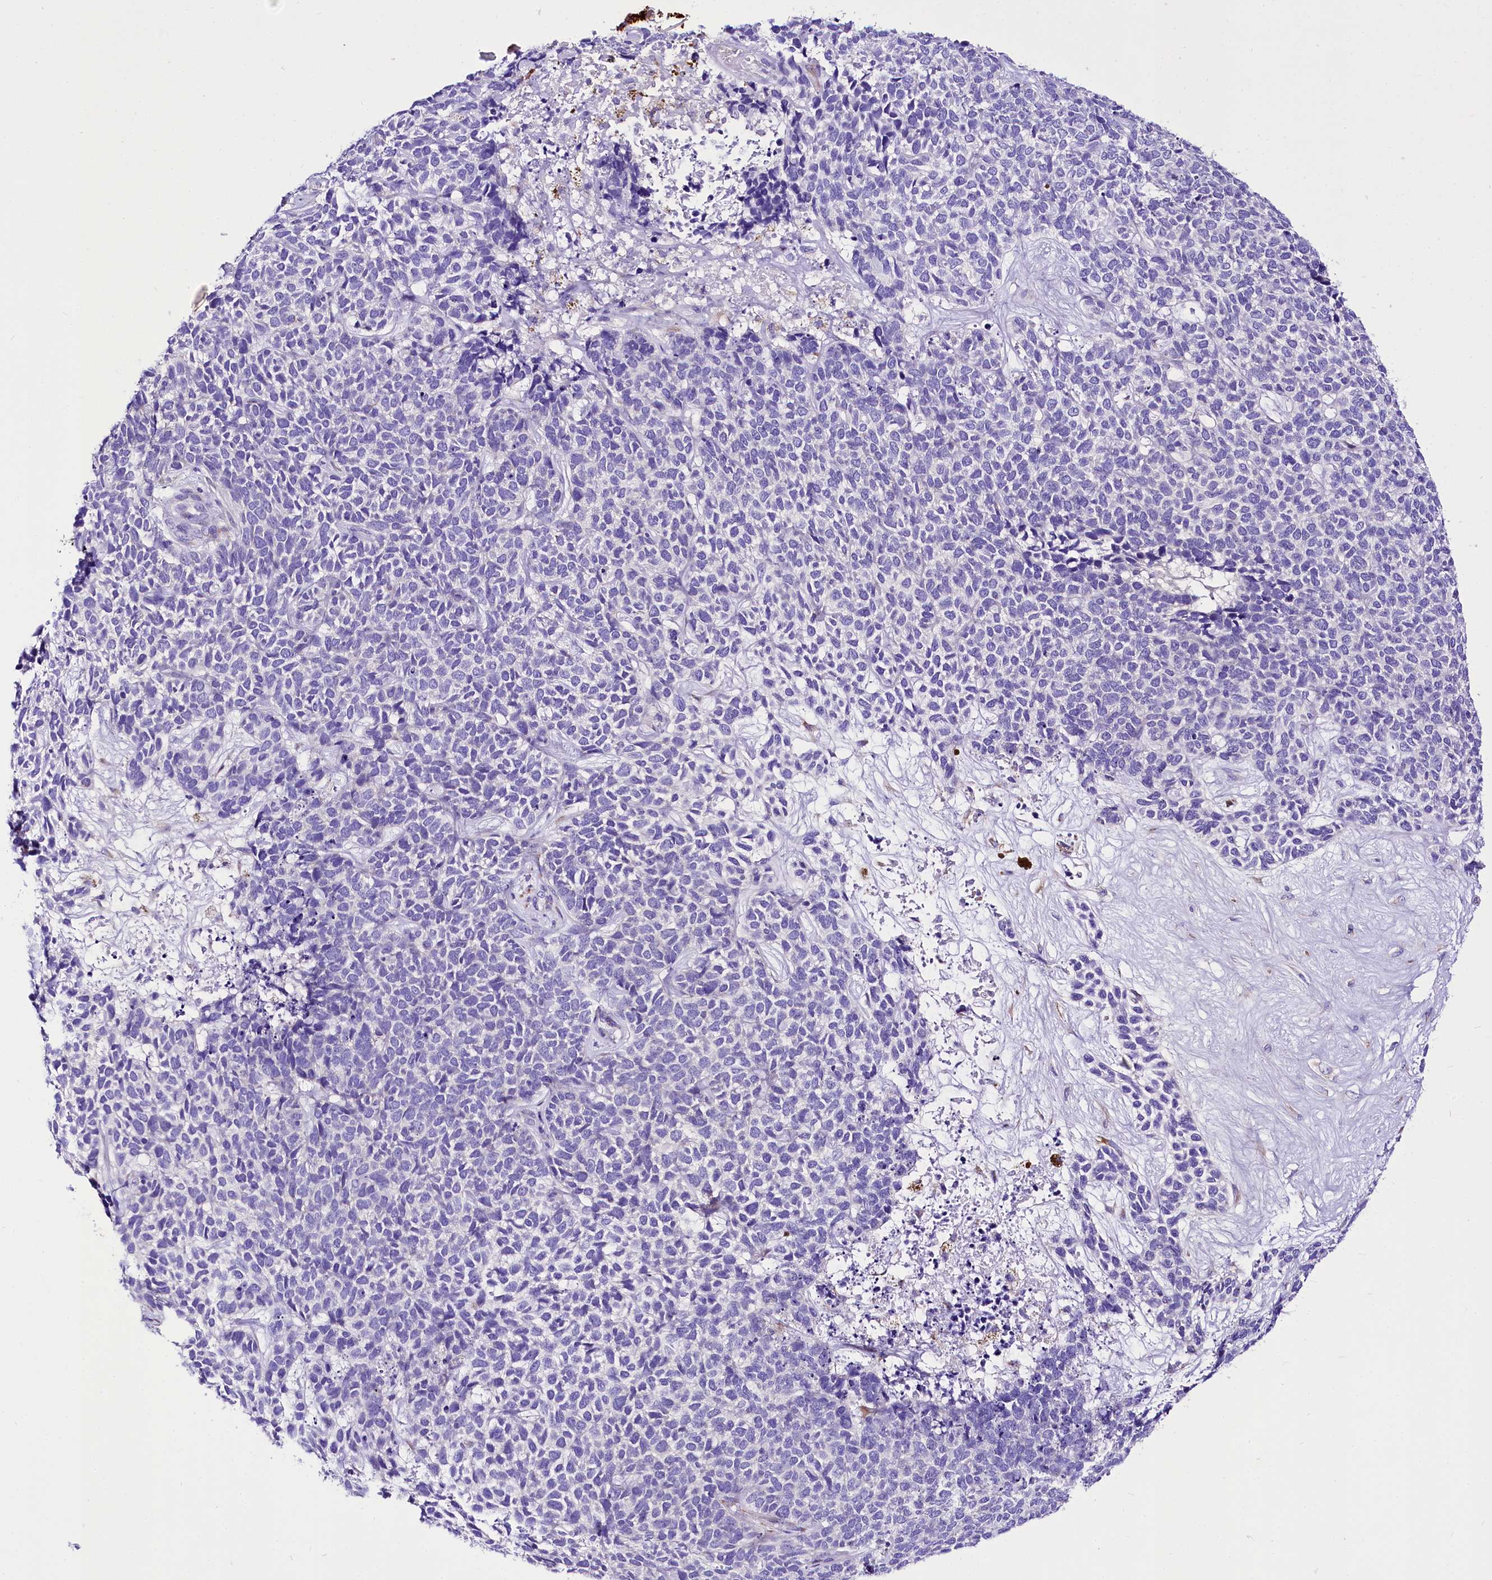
{"staining": {"intensity": "negative", "quantity": "none", "location": "none"}, "tissue": "skin cancer", "cell_type": "Tumor cells", "image_type": "cancer", "snomed": [{"axis": "morphology", "description": "Basal cell carcinoma"}, {"axis": "topography", "description": "Skin"}], "caption": "Immunohistochemistry (IHC) histopathology image of neoplastic tissue: human skin basal cell carcinoma stained with DAB exhibits no significant protein staining in tumor cells.", "gene": "A2ML1", "patient": {"sex": "female", "age": 84}}